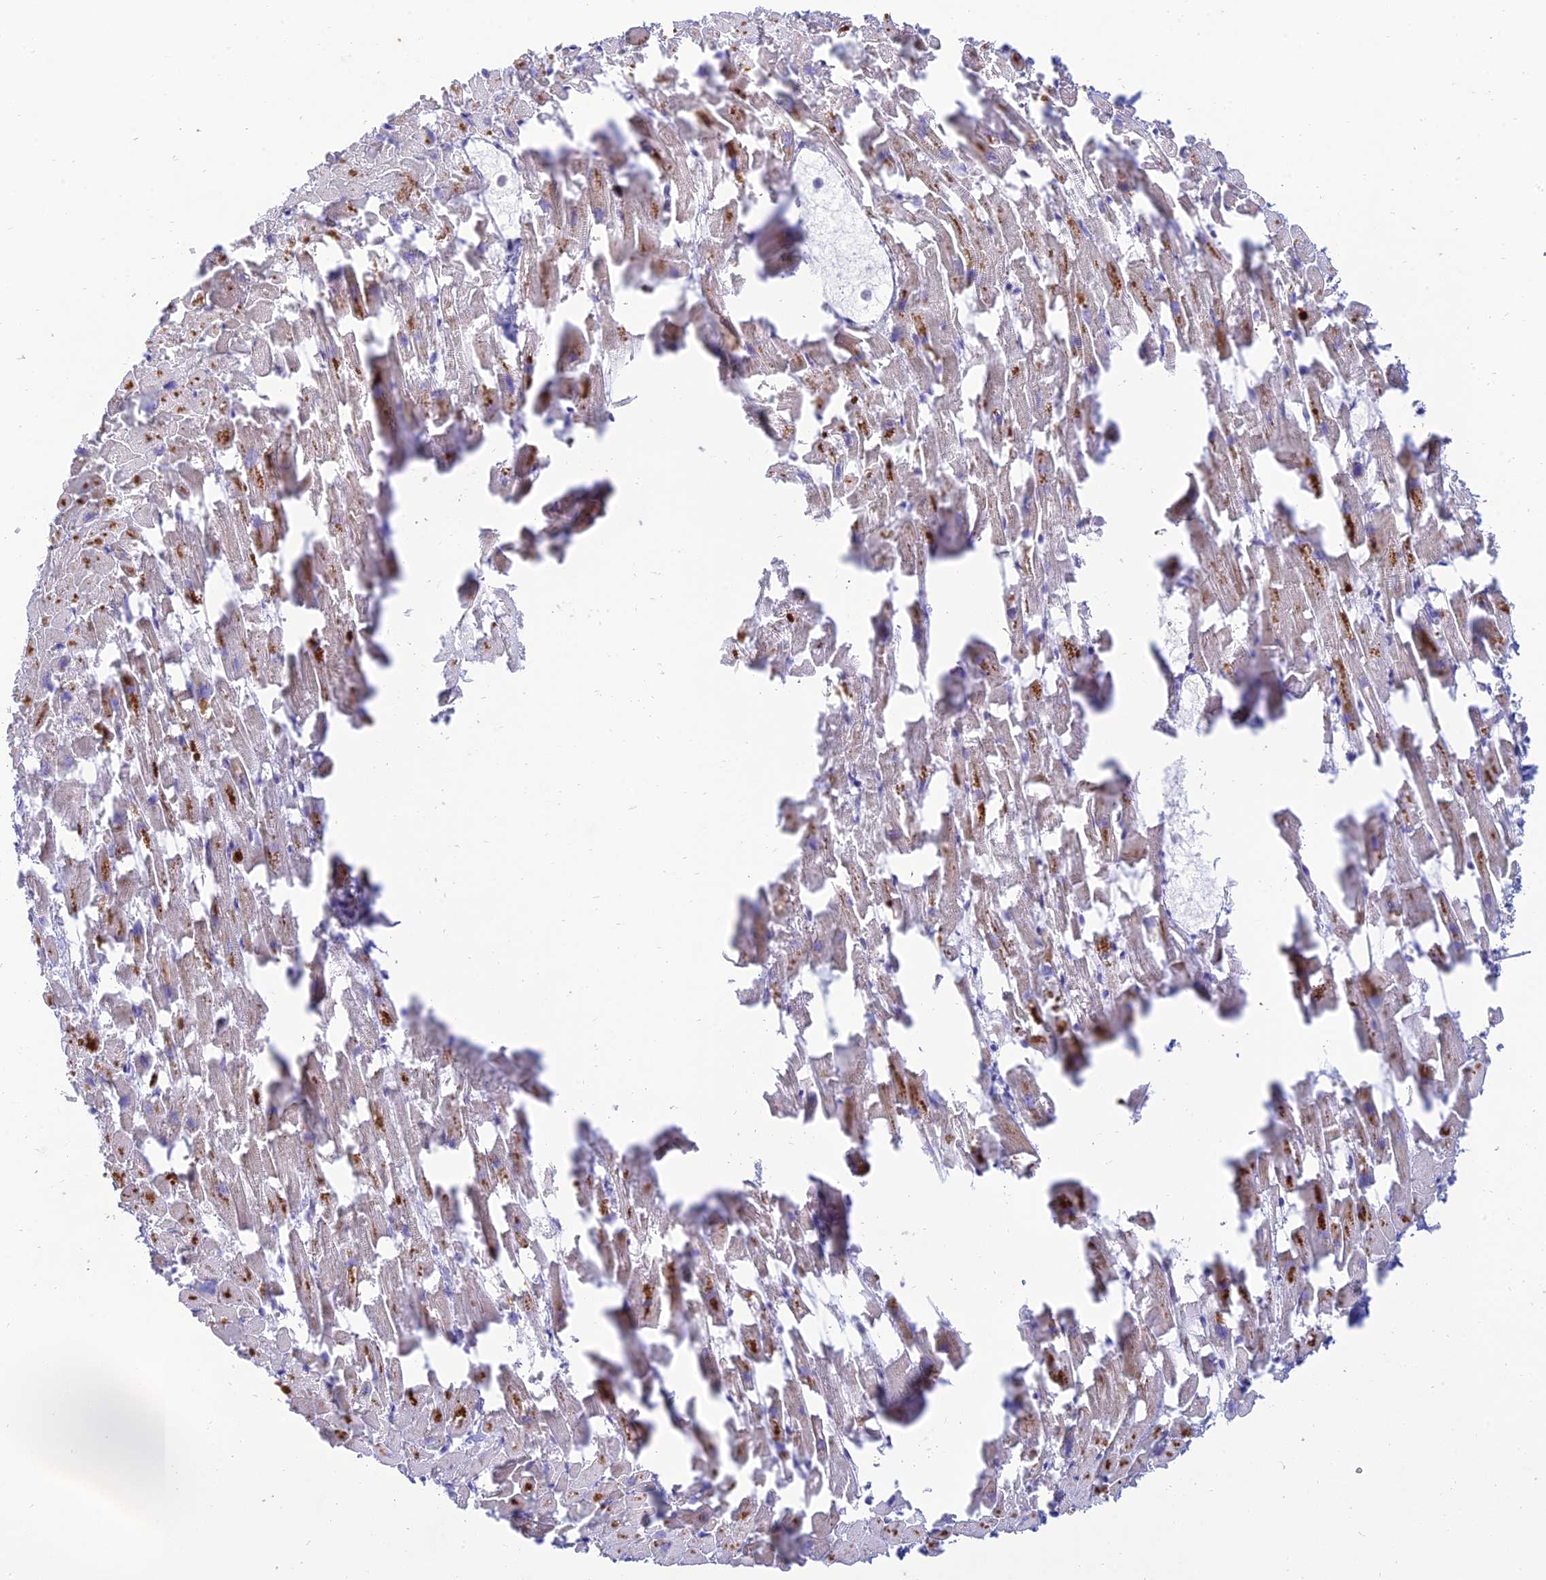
{"staining": {"intensity": "weak", "quantity": "25%-75%", "location": "cytoplasmic/membranous"}, "tissue": "heart muscle", "cell_type": "Cardiomyocytes", "image_type": "normal", "snomed": [{"axis": "morphology", "description": "Normal tissue, NOS"}, {"axis": "topography", "description": "Heart"}], "caption": "Brown immunohistochemical staining in unremarkable heart muscle displays weak cytoplasmic/membranous positivity in approximately 25%-75% of cardiomyocytes.", "gene": "MAL2", "patient": {"sex": "female", "age": 64}}